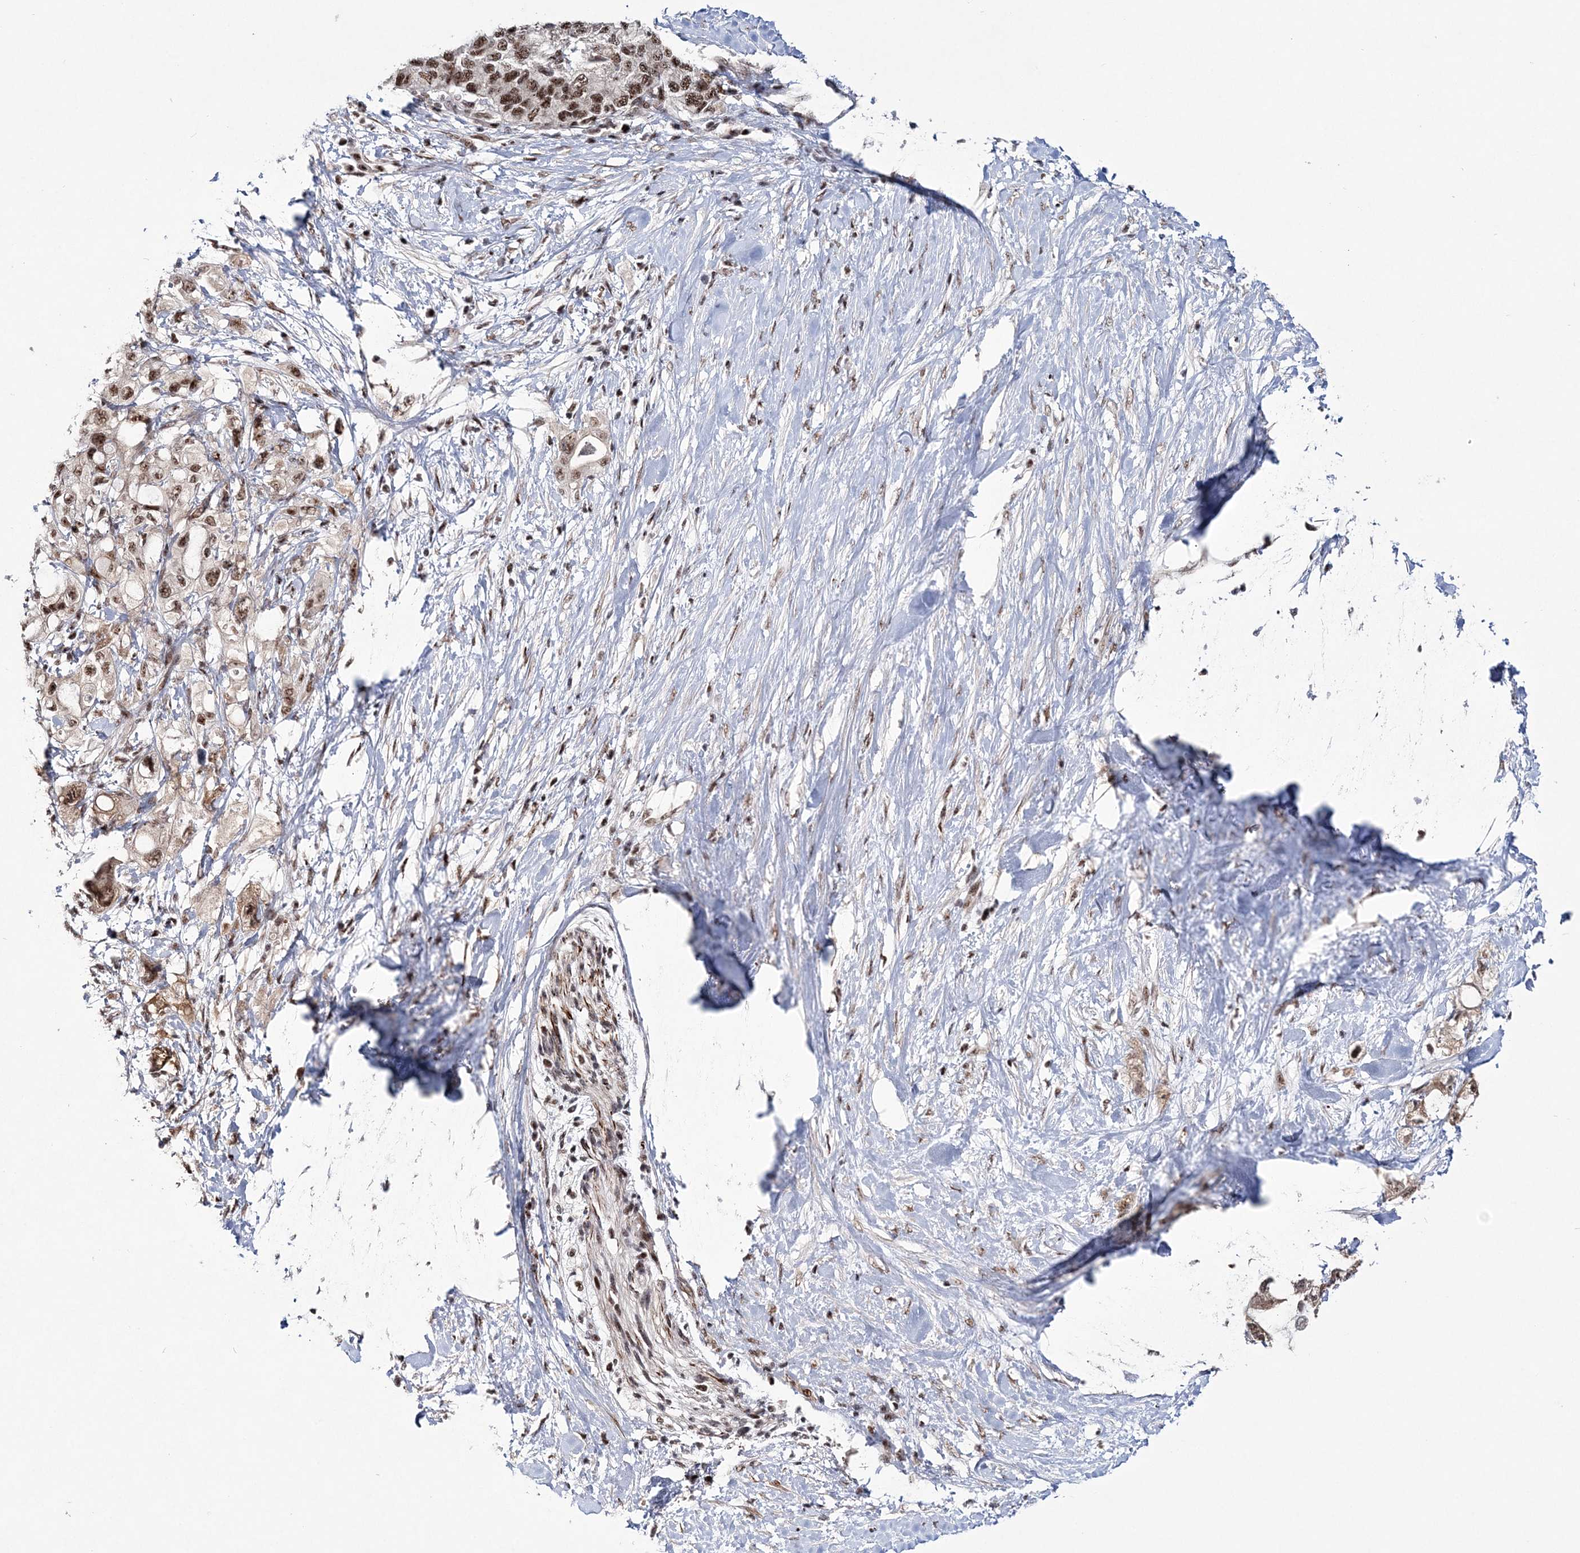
{"staining": {"intensity": "moderate", "quantity": ">75%", "location": "nuclear"}, "tissue": "pancreatic cancer", "cell_type": "Tumor cells", "image_type": "cancer", "snomed": [{"axis": "morphology", "description": "Adenocarcinoma, NOS"}, {"axis": "topography", "description": "Pancreas"}], "caption": "Human adenocarcinoma (pancreatic) stained with a brown dye demonstrates moderate nuclear positive staining in approximately >75% of tumor cells.", "gene": "TATDN2", "patient": {"sex": "female", "age": 56}}